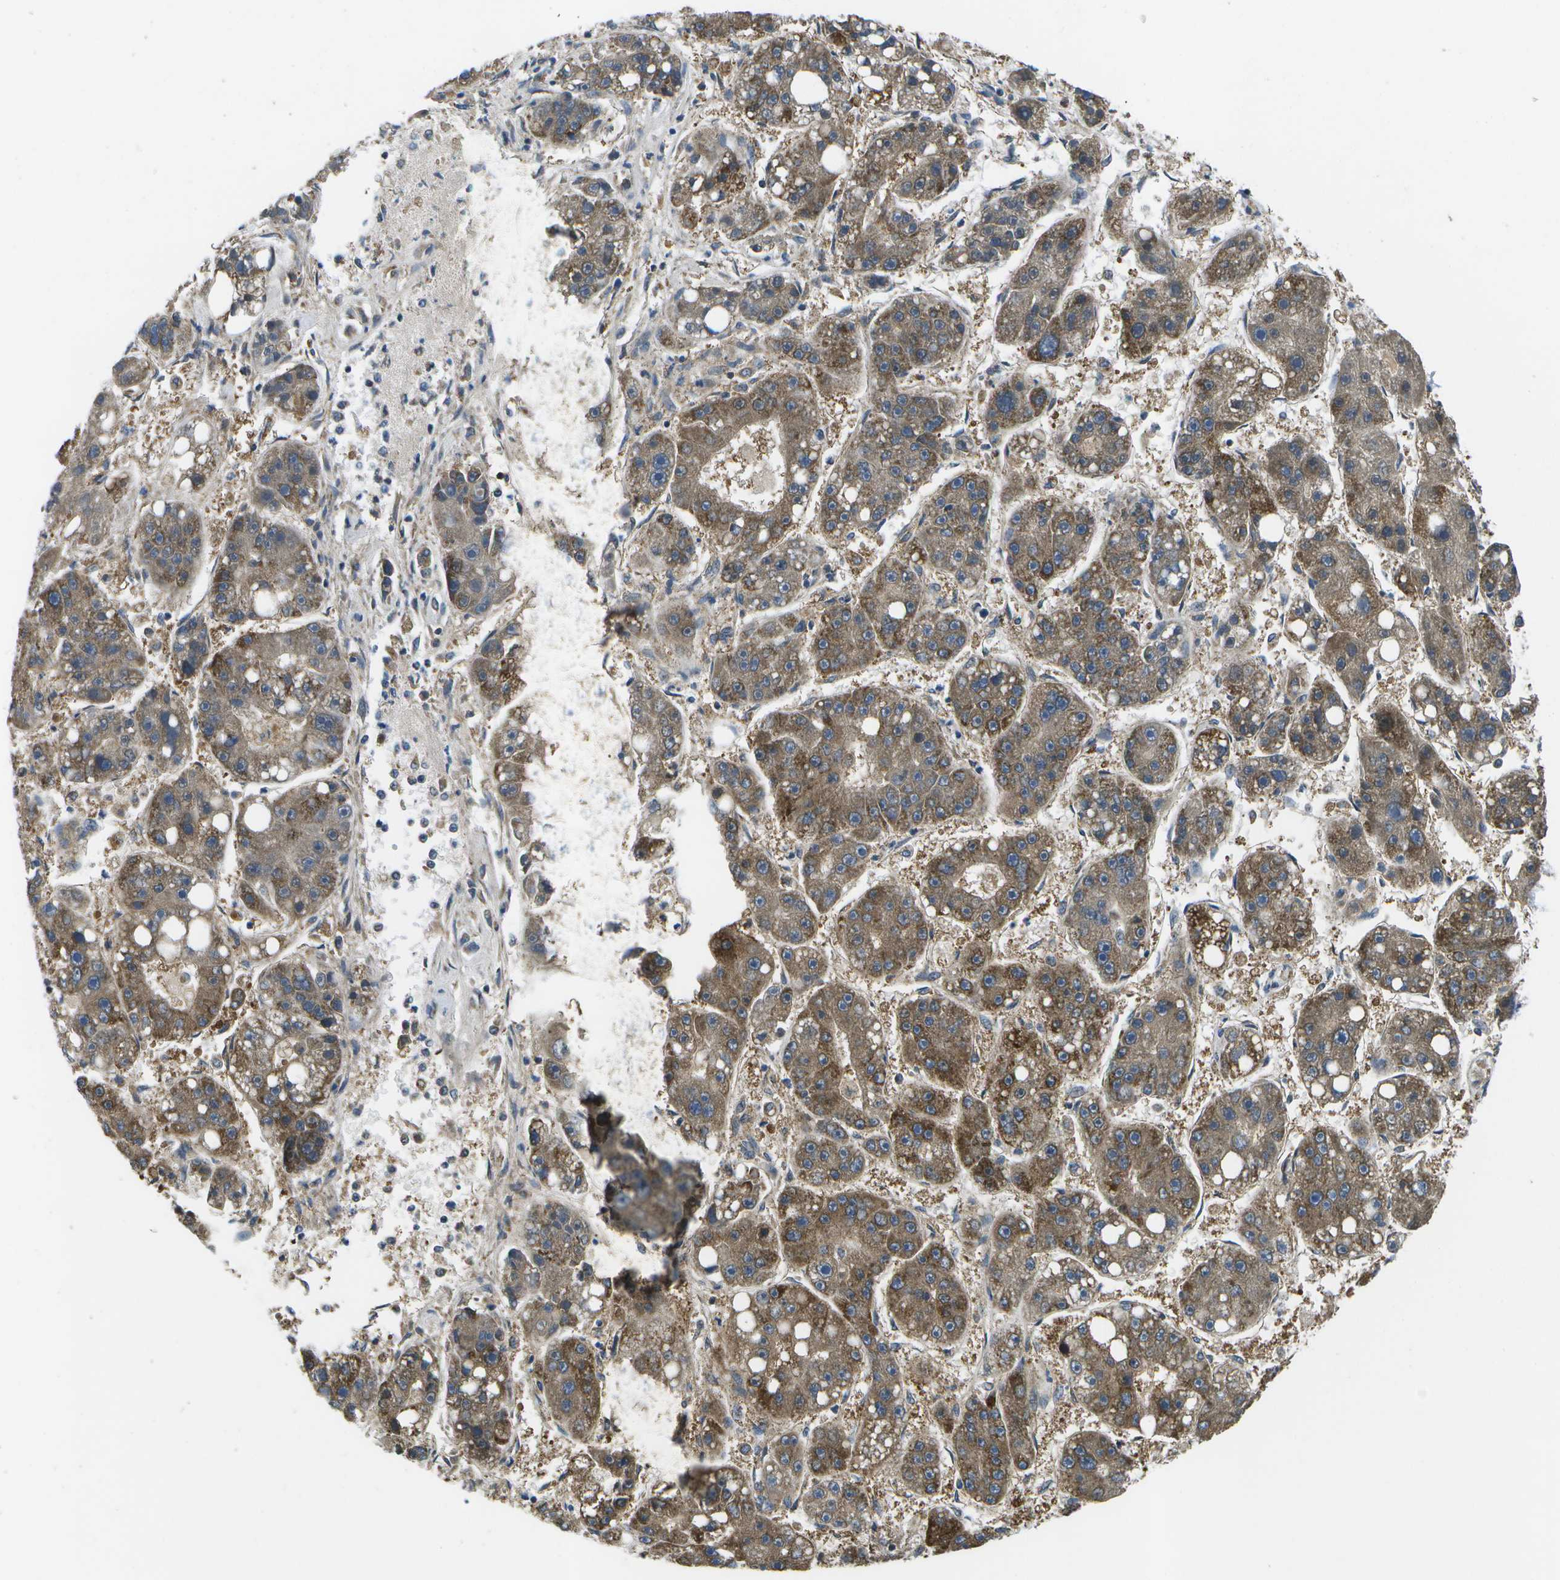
{"staining": {"intensity": "moderate", "quantity": ">75%", "location": "cytoplasmic/membranous"}, "tissue": "liver cancer", "cell_type": "Tumor cells", "image_type": "cancer", "snomed": [{"axis": "morphology", "description": "Carcinoma, Hepatocellular, NOS"}, {"axis": "topography", "description": "Liver"}], "caption": "Approximately >75% of tumor cells in human liver hepatocellular carcinoma demonstrate moderate cytoplasmic/membranous protein positivity as visualized by brown immunohistochemical staining.", "gene": "MVK", "patient": {"sex": "female", "age": 61}}